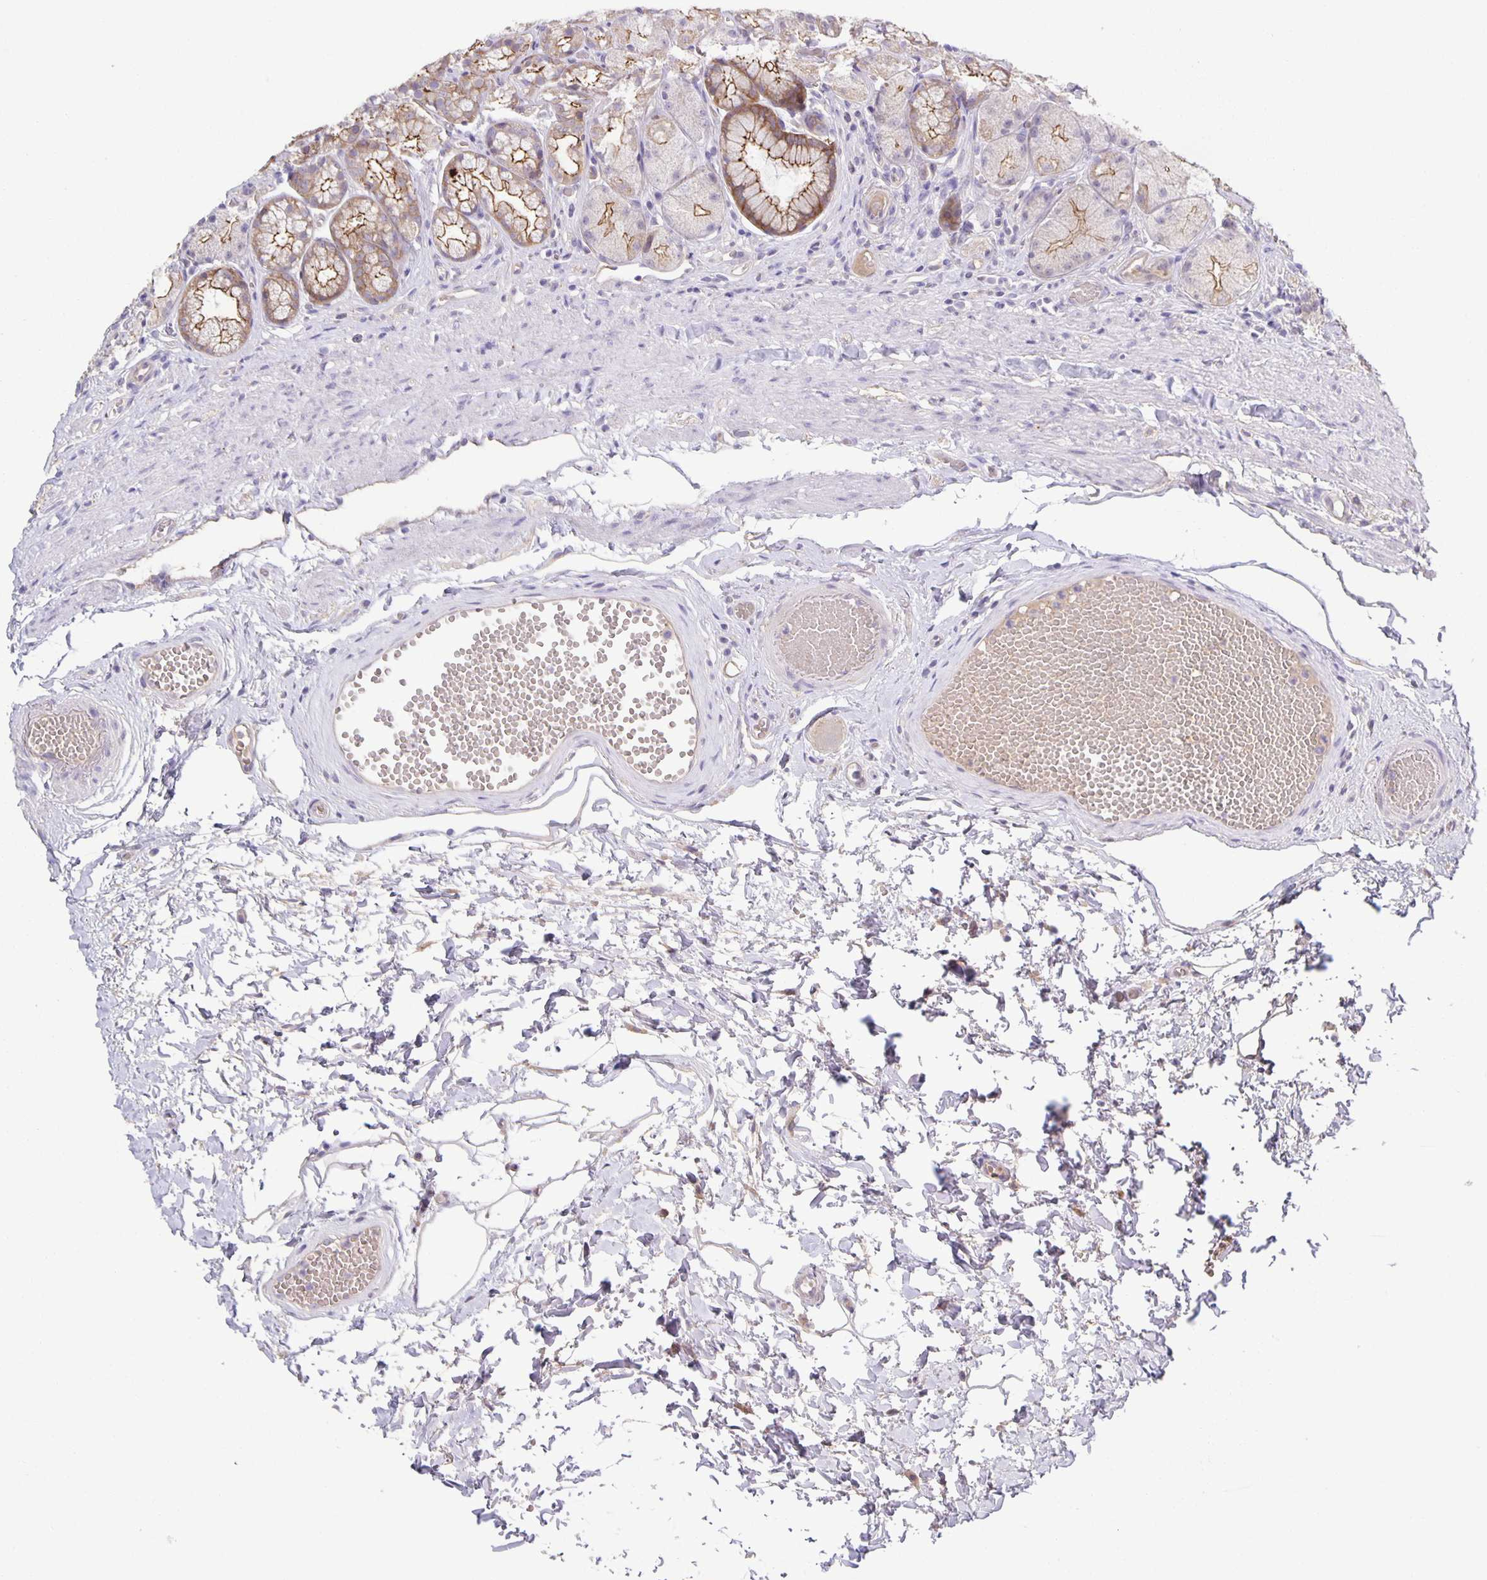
{"staining": {"intensity": "moderate", "quantity": "25%-75%", "location": "cytoplasmic/membranous"}, "tissue": "stomach", "cell_type": "Glandular cells", "image_type": "normal", "snomed": [{"axis": "morphology", "description": "Normal tissue, NOS"}, {"axis": "topography", "description": "Stomach"}], "caption": "Brown immunohistochemical staining in benign stomach displays moderate cytoplasmic/membranous positivity in about 25%-75% of glandular cells. (Brightfield microscopy of DAB IHC at high magnification).", "gene": "PTPN3", "patient": {"sex": "male", "age": 70}}